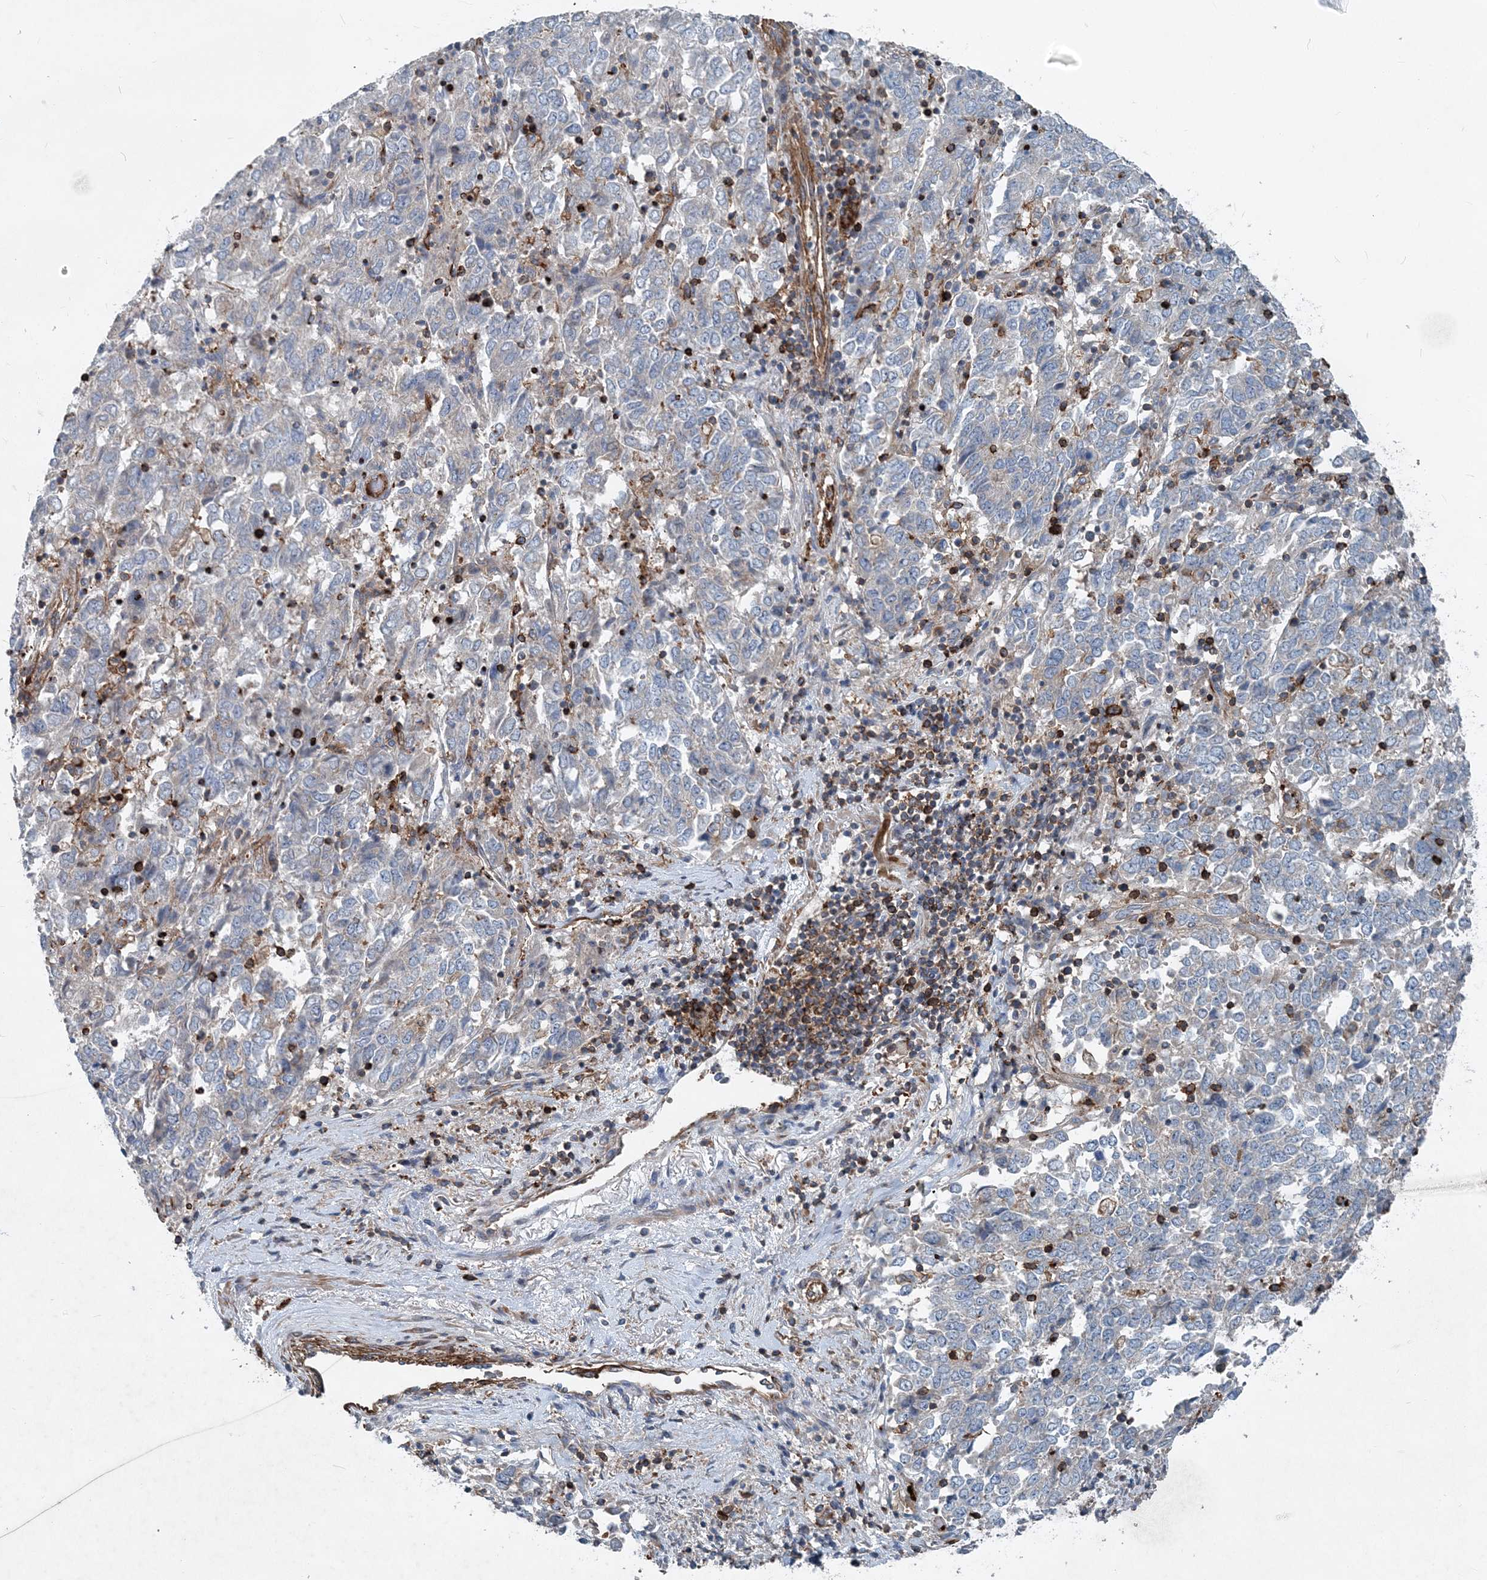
{"staining": {"intensity": "negative", "quantity": "none", "location": "none"}, "tissue": "endometrial cancer", "cell_type": "Tumor cells", "image_type": "cancer", "snomed": [{"axis": "morphology", "description": "Adenocarcinoma, NOS"}, {"axis": "topography", "description": "Endometrium"}], "caption": "Immunohistochemistry histopathology image of neoplastic tissue: endometrial cancer (adenocarcinoma) stained with DAB exhibits no significant protein expression in tumor cells. The staining is performed using DAB brown chromogen with nuclei counter-stained in using hematoxylin.", "gene": "DGUOK", "patient": {"sex": "female", "age": 80}}